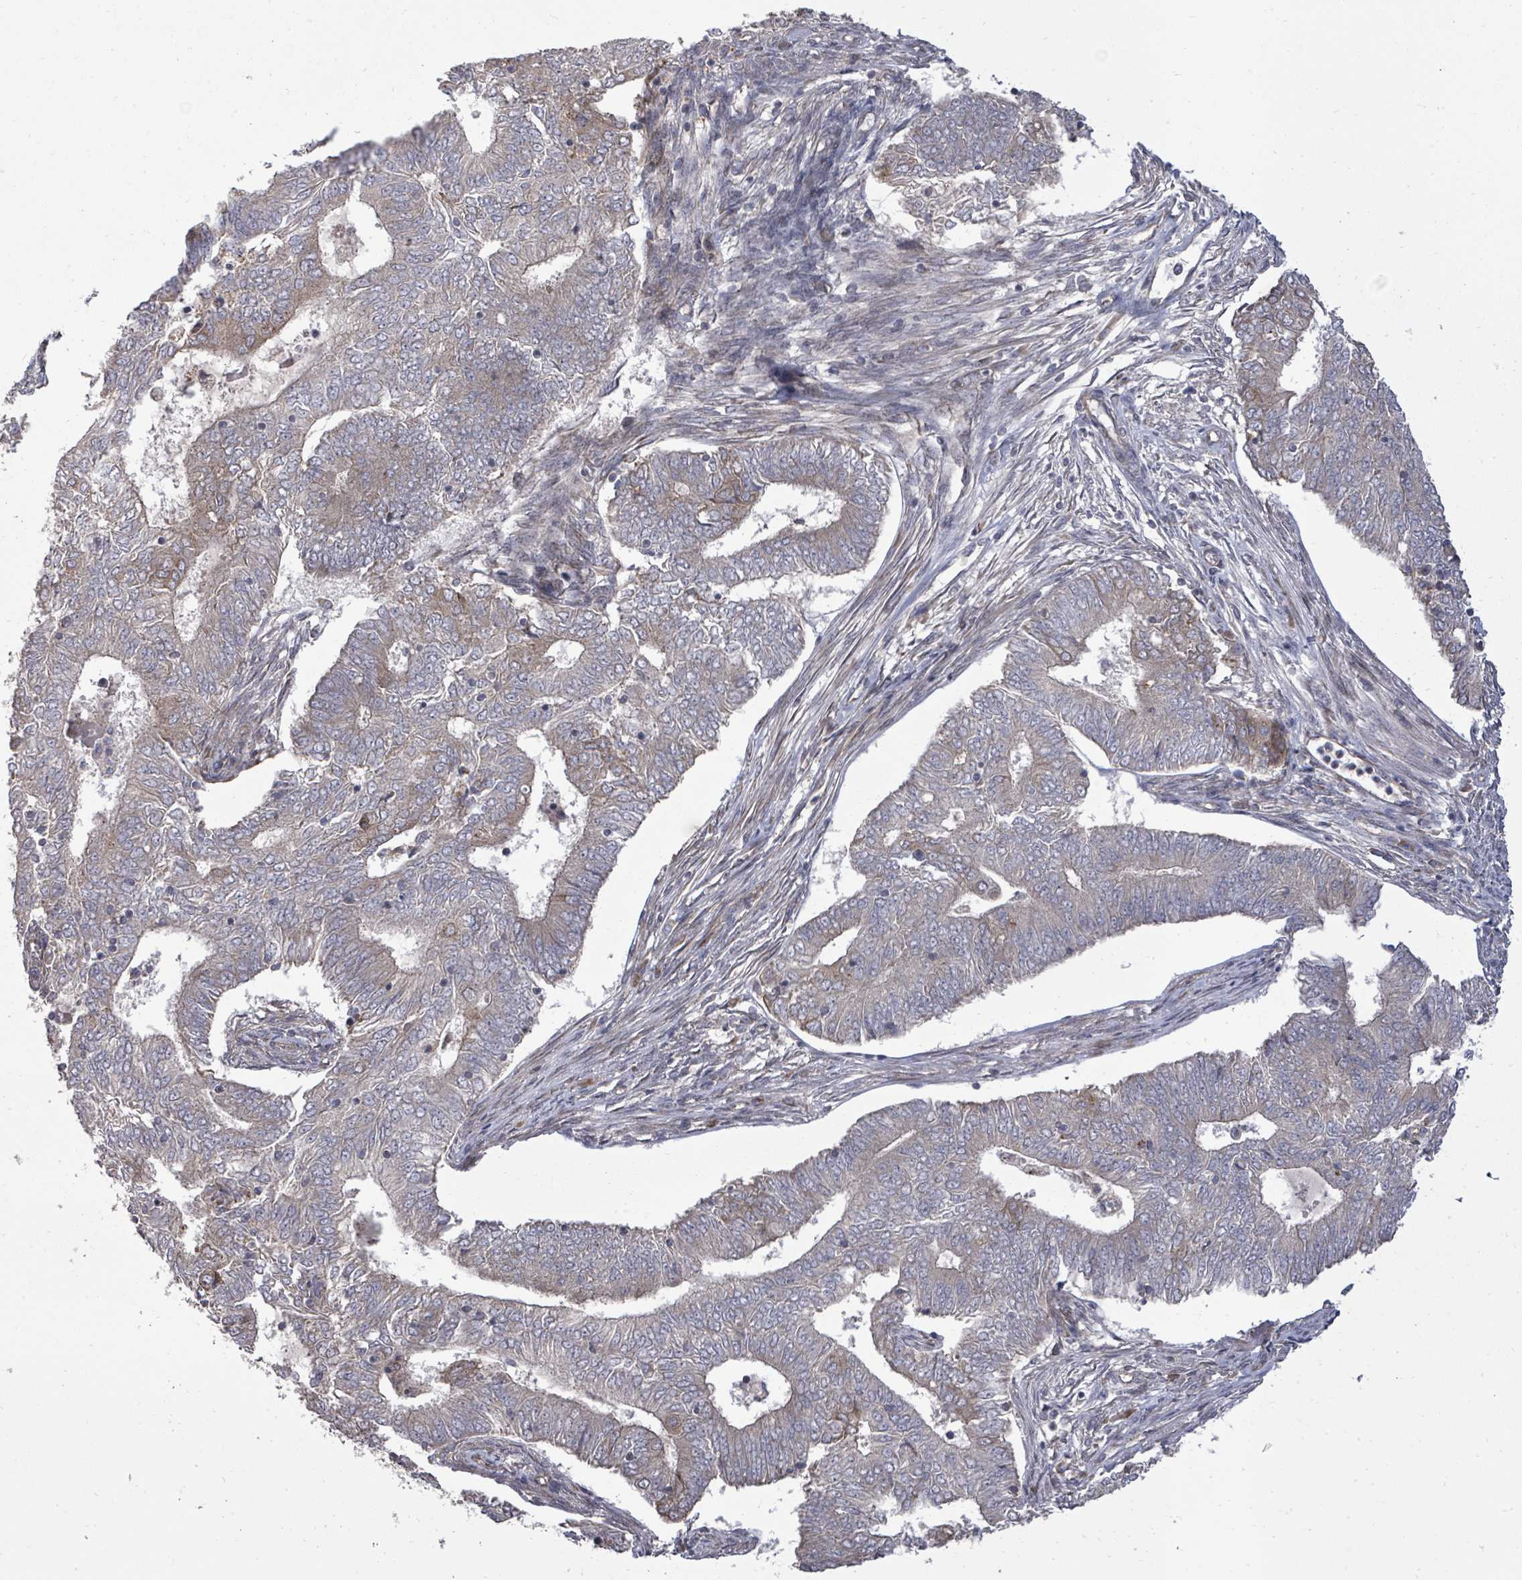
{"staining": {"intensity": "weak", "quantity": "25%-75%", "location": "cytoplasmic/membranous"}, "tissue": "endometrial cancer", "cell_type": "Tumor cells", "image_type": "cancer", "snomed": [{"axis": "morphology", "description": "Adenocarcinoma, NOS"}, {"axis": "topography", "description": "Endometrium"}], "caption": "Protein analysis of endometrial cancer tissue displays weak cytoplasmic/membranous positivity in about 25%-75% of tumor cells.", "gene": "KRTAP27-1", "patient": {"sex": "female", "age": 62}}